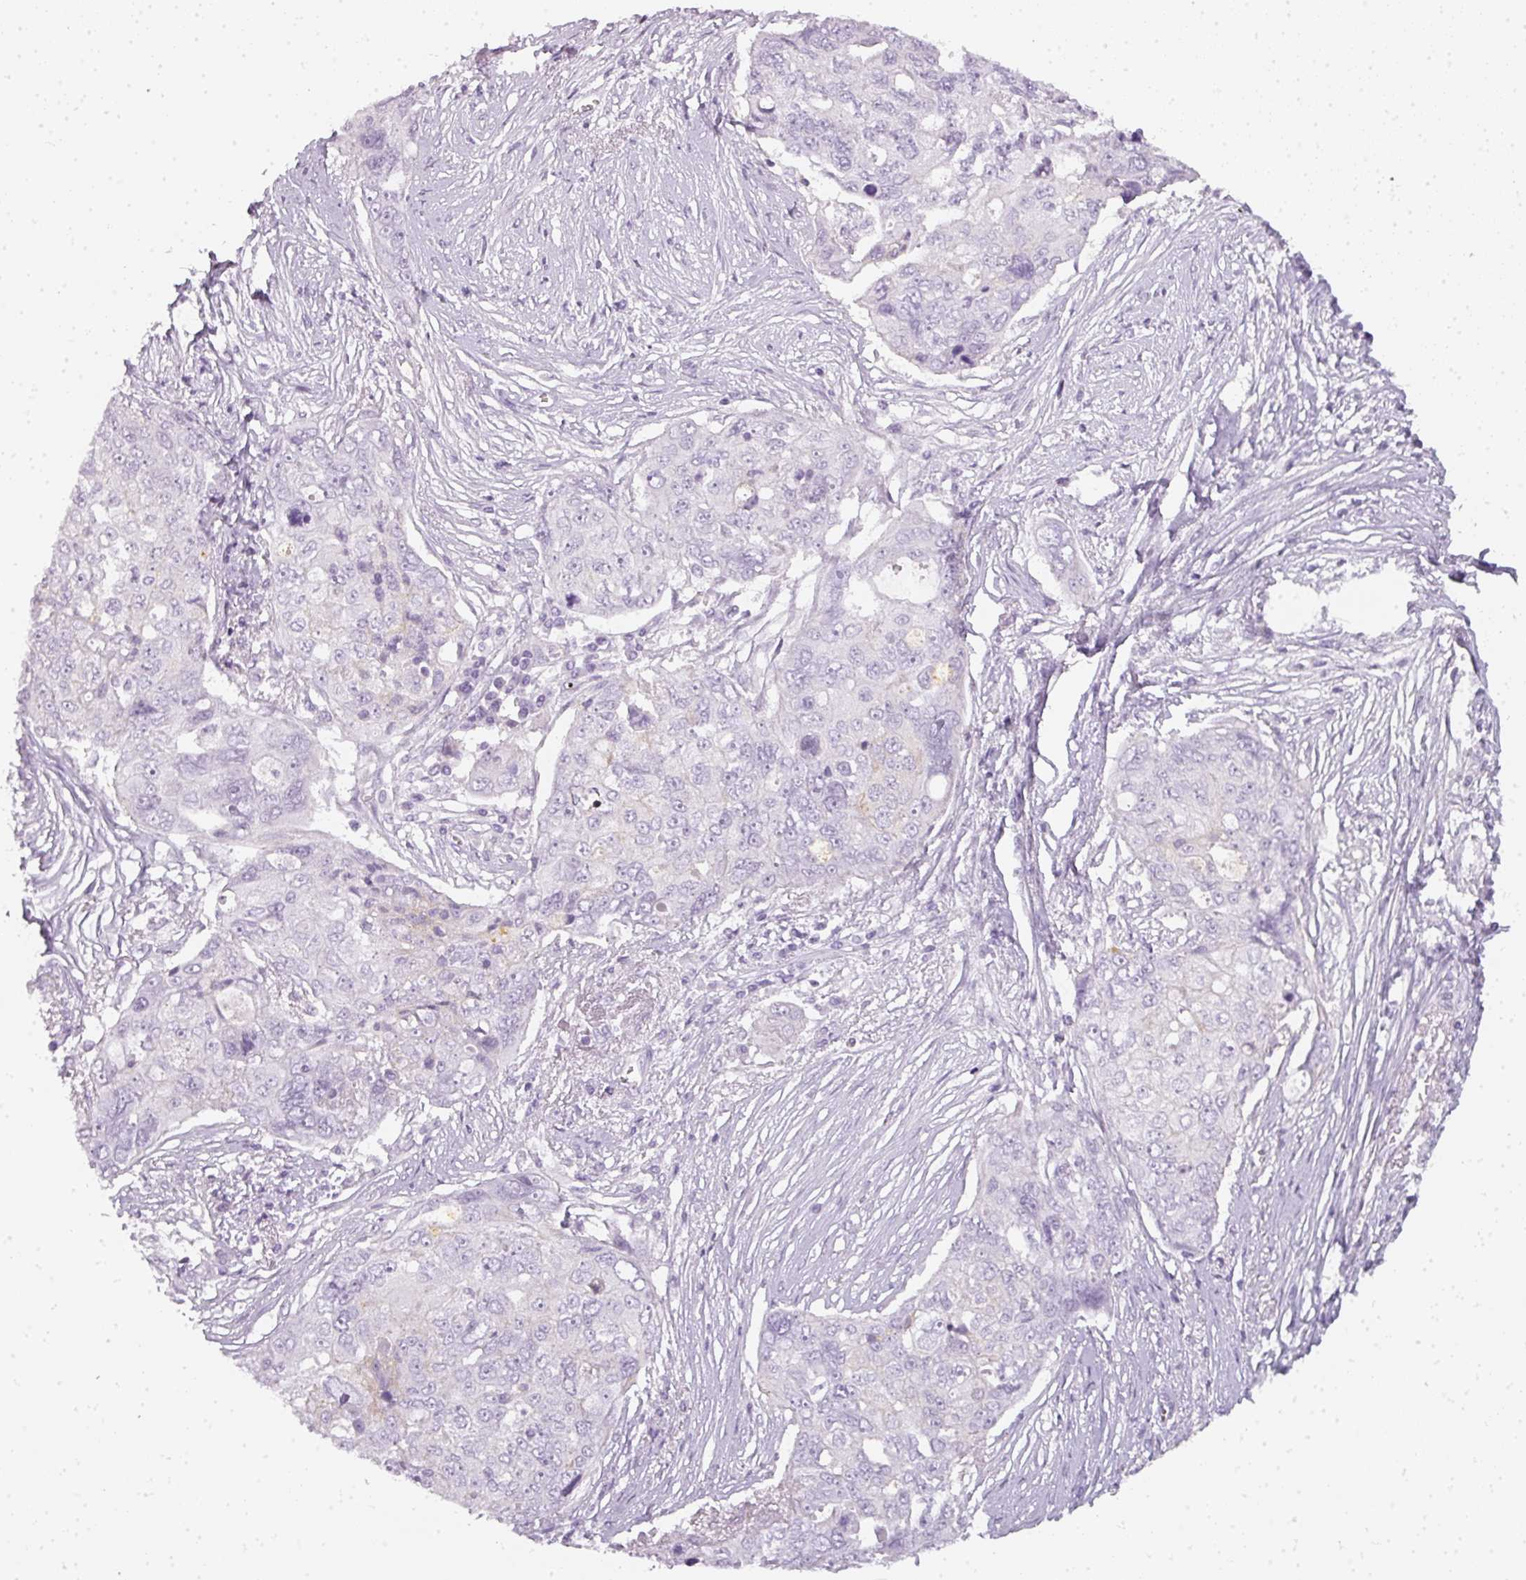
{"staining": {"intensity": "negative", "quantity": "none", "location": "none"}, "tissue": "ovarian cancer", "cell_type": "Tumor cells", "image_type": "cancer", "snomed": [{"axis": "morphology", "description": "Carcinoma, endometroid"}, {"axis": "topography", "description": "Ovary"}], "caption": "A high-resolution histopathology image shows immunohistochemistry staining of ovarian endometroid carcinoma, which reveals no significant expression in tumor cells. (DAB (3,3'-diaminobenzidine) immunohistochemistry (IHC) visualized using brightfield microscopy, high magnification).", "gene": "TMEM42", "patient": {"sex": "female", "age": 70}}